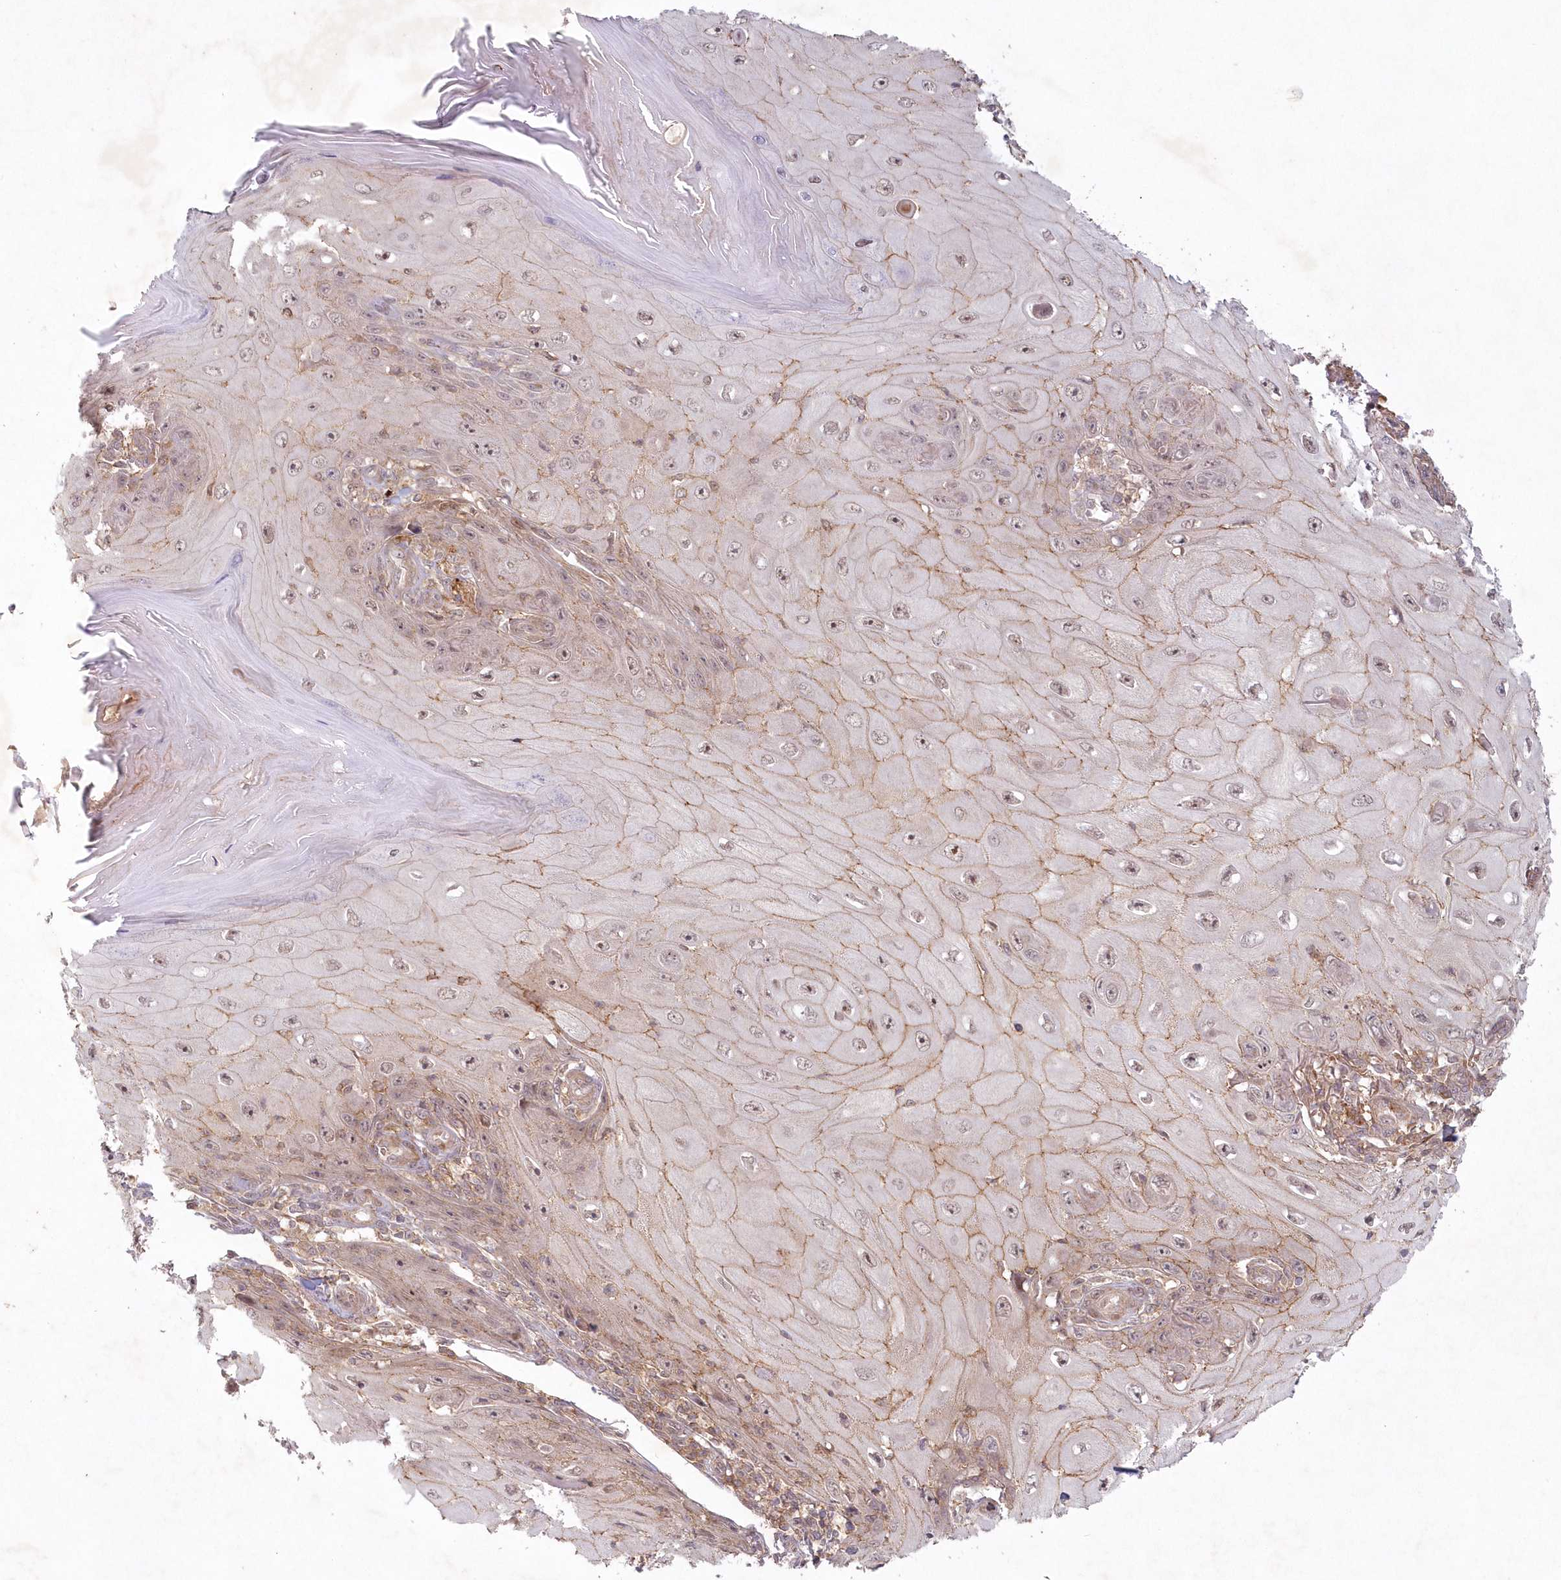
{"staining": {"intensity": "weak", "quantity": "25%-75%", "location": "cytoplasmic/membranous"}, "tissue": "skin cancer", "cell_type": "Tumor cells", "image_type": "cancer", "snomed": [{"axis": "morphology", "description": "Squamous cell carcinoma, NOS"}, {"axis": "topography", "description": "Skin"}], "caption": "Protein expression analysis of skin cancer (squamous cell carcinoma) displays weak cytoplasmic/membranous expression in about 25%-75% of tumor cells. (brown staining indicates protein expression, while blue staining denotes nuclei).", "gene": "TOGARAM2", "patient": {"sex": "female", "age": 73}}